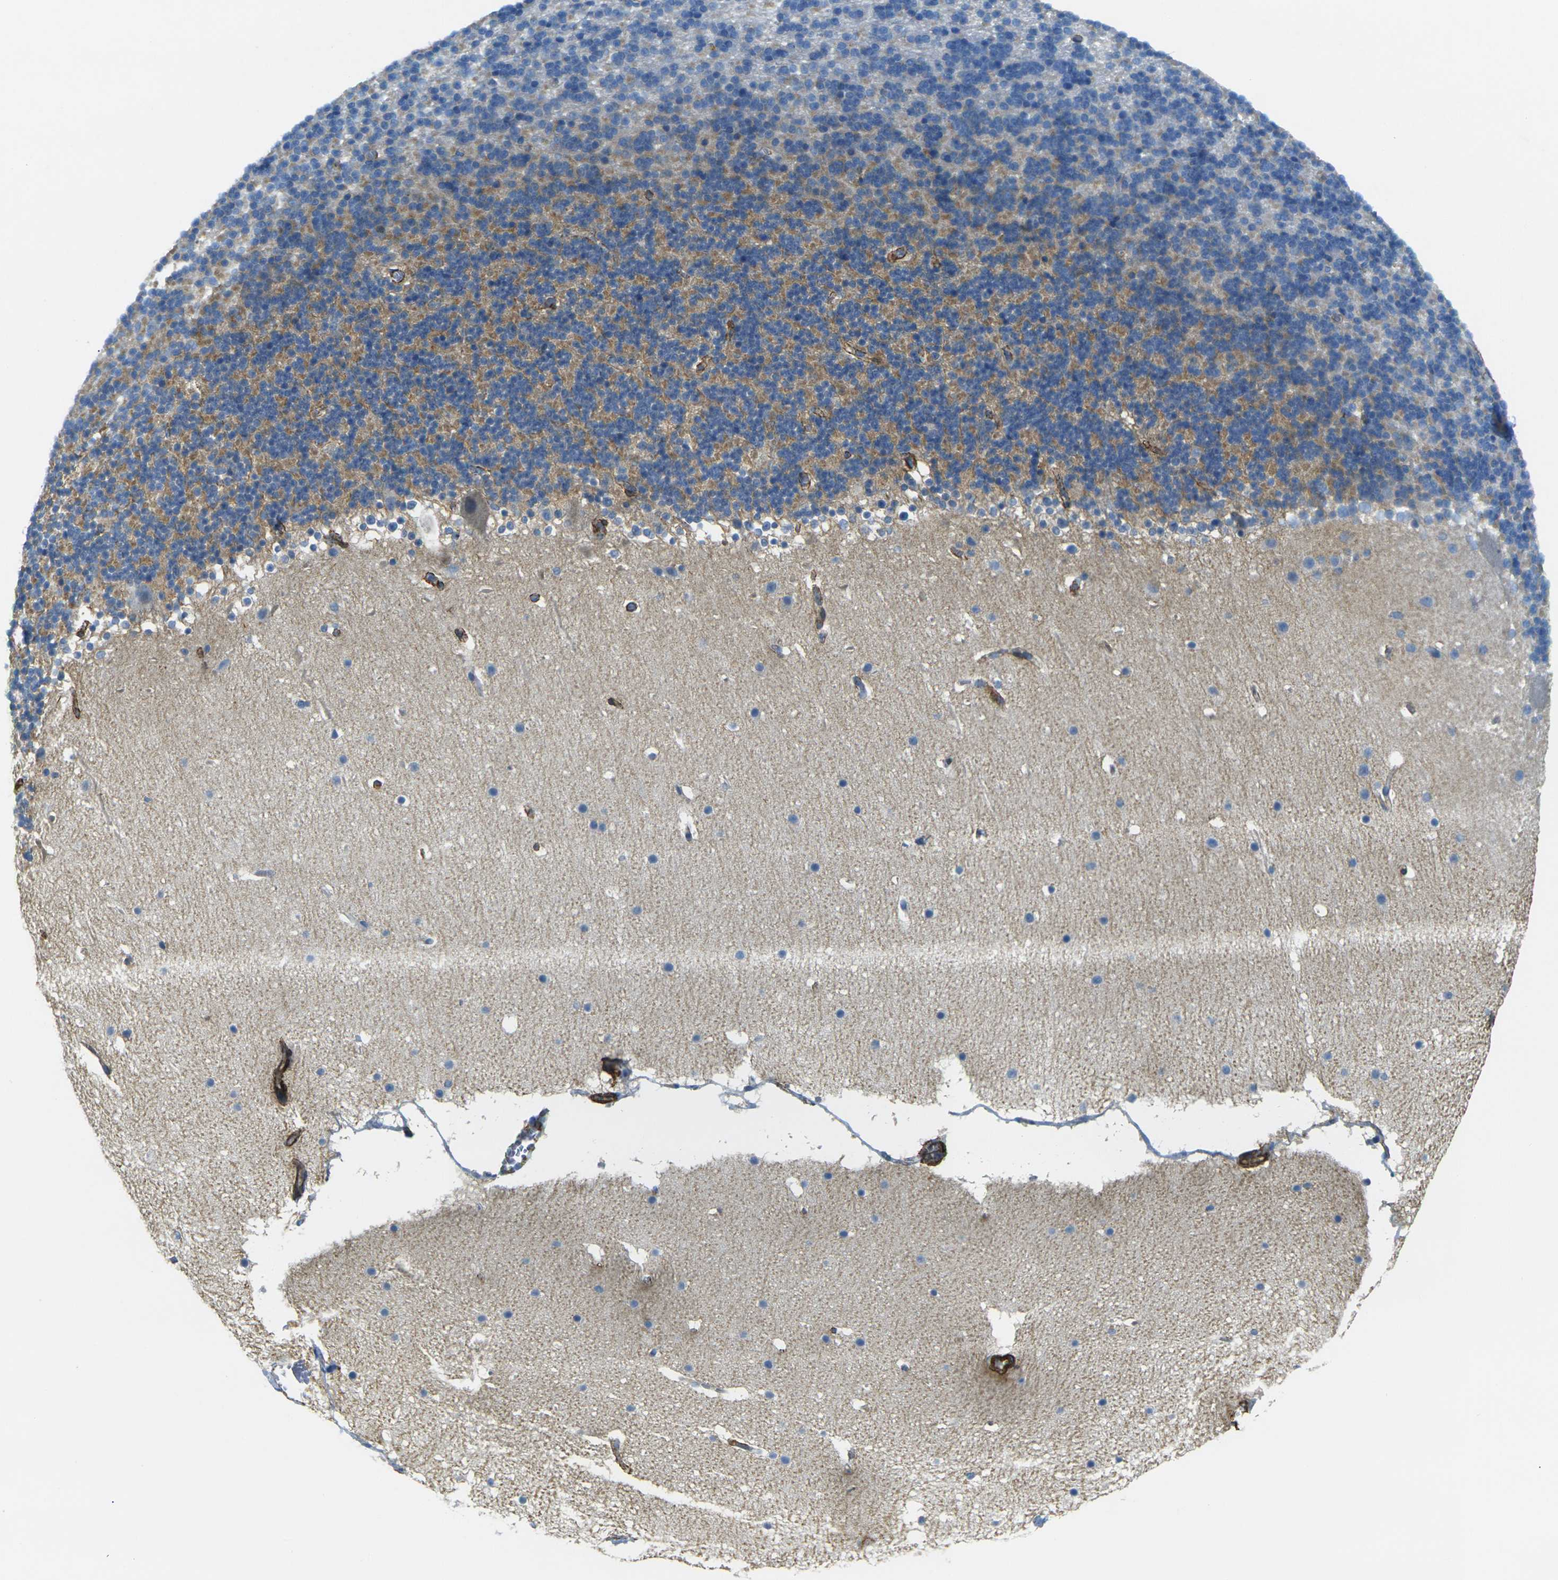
{"staining": {"intensity": "moderate", "quantity": "<25%", "location": "cytoplasmic/membranous"}, "tissue": "cerebellum", "cell_type": "Cells in granular layer", "image_type": "normal", "snomed": [{"axis": "morphology", "description": "Normal tissue, NOS"}, {"axis": "topography", "description": "Cerebellum"}], "caption": "Immunohistochemistry (IHC) (DAB) staining of benign cerebellum exhibits moderate cytoplasmic/membranous protein positivity in about <25% of cells in granular layer. (brown staining indicates protein expression, while blue staining denotes nuclei).", "gene": "EPHA7", "patient": {"sex": "male", "age": 45}}